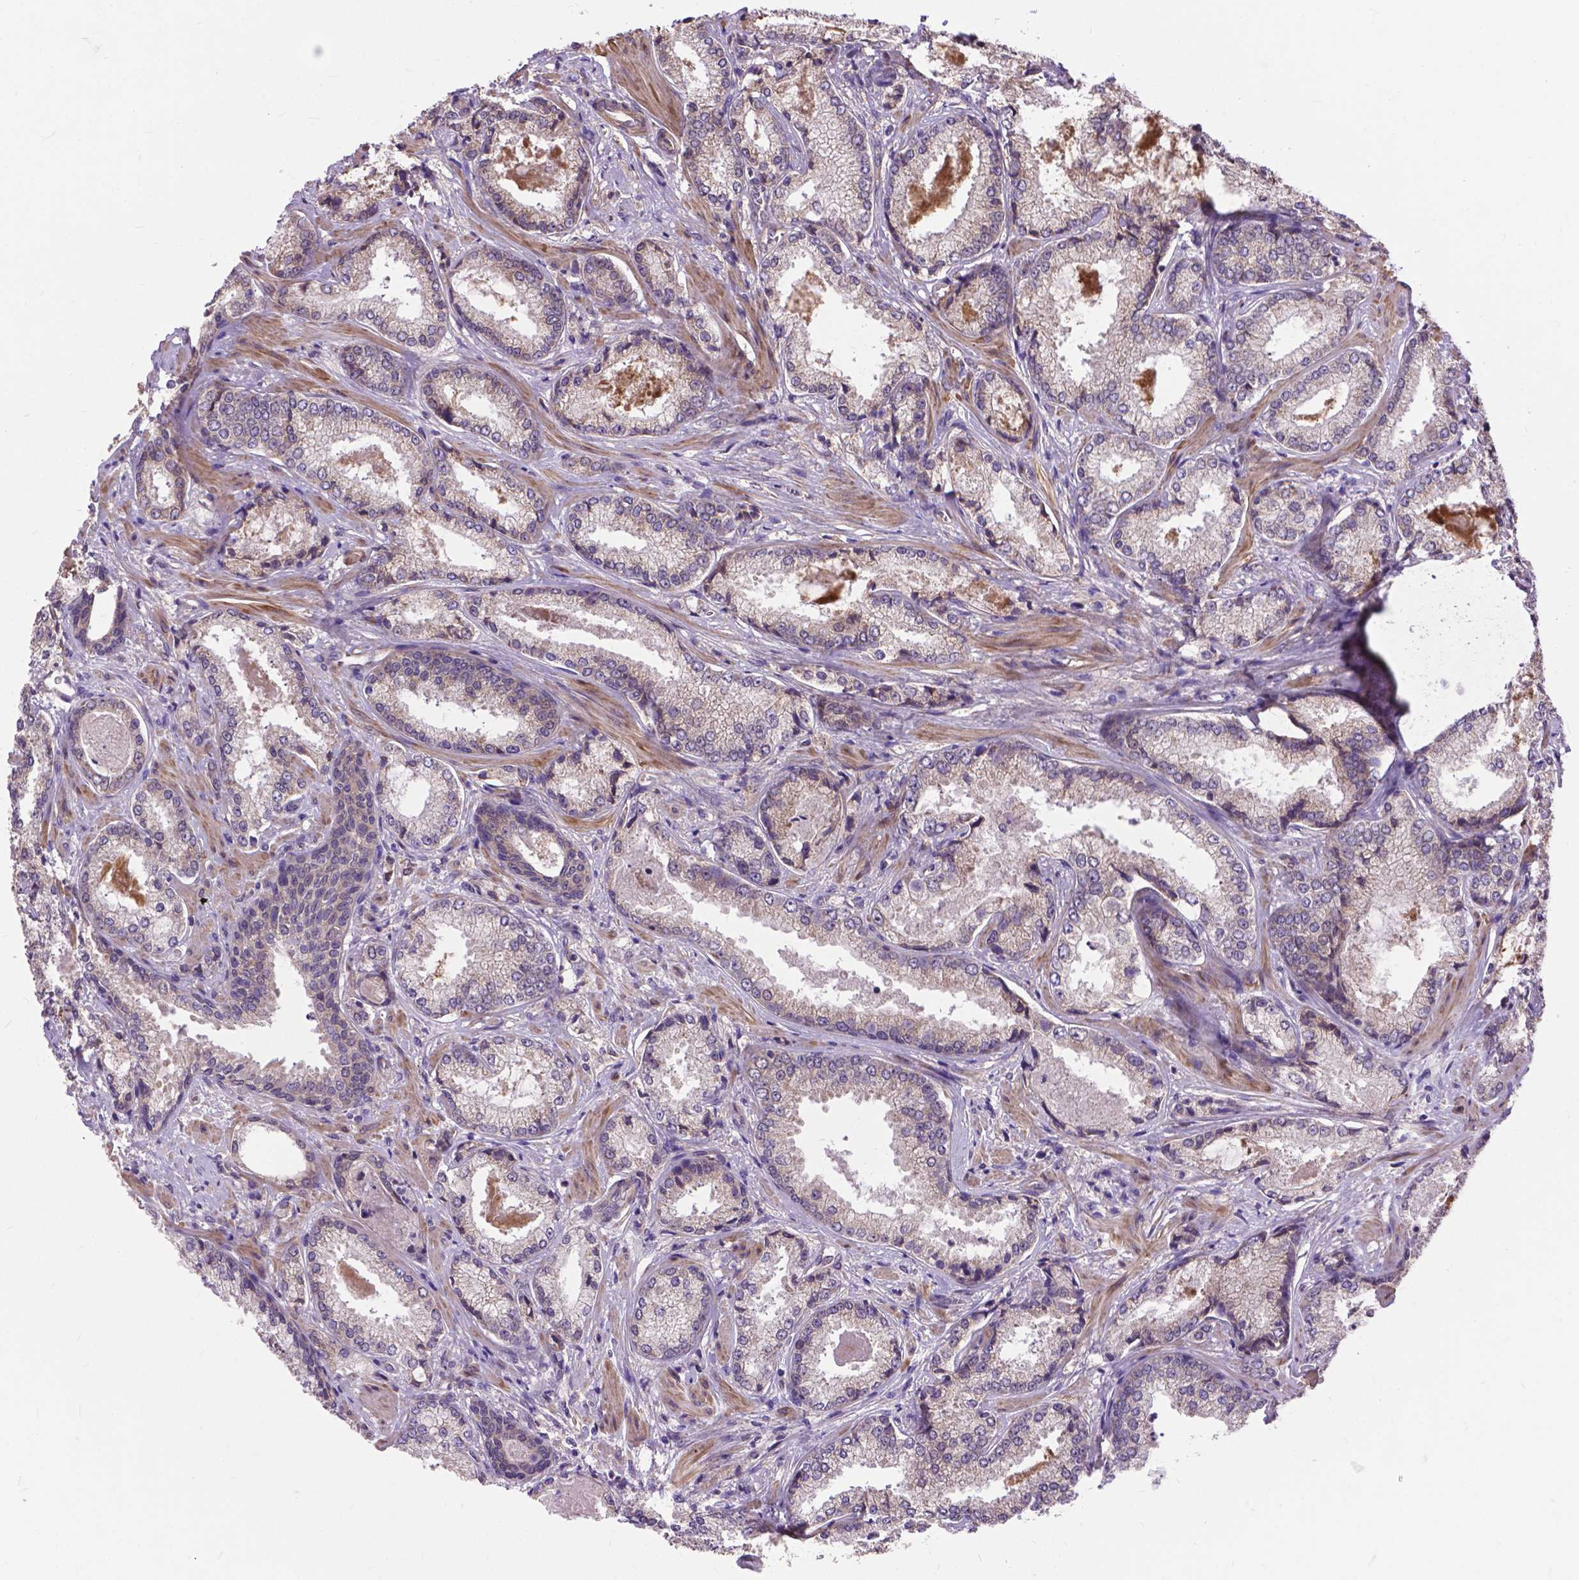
{"staining": {"intensity": "weak", "quantity": ">75%", "location": "cytoplasmic/membranous"}, "tissue": "prostate cancer", "cell_type": "Tumor cells", "image_type": "cancer", "snomed": [{"axis": "morphology", "description": "Adenocarcinoma, Low grade"}, {"axis": "topography", "description": "Prostate"}], "caption": "High-magnification brightfield microscopy of prostate cancer stained with DAB (brown) and counterstained with hematoxylin (blue). tumor cells exhibit weak cytoplasmic/membranous expression is seen in about>75% of cells. The staining was performed using DAB, with brown indicating positive protein expression. Nuclei are stained blue with hematoxylin.", "gene": "ZNF616", "patient": {"sex": "male", "age": 56}}